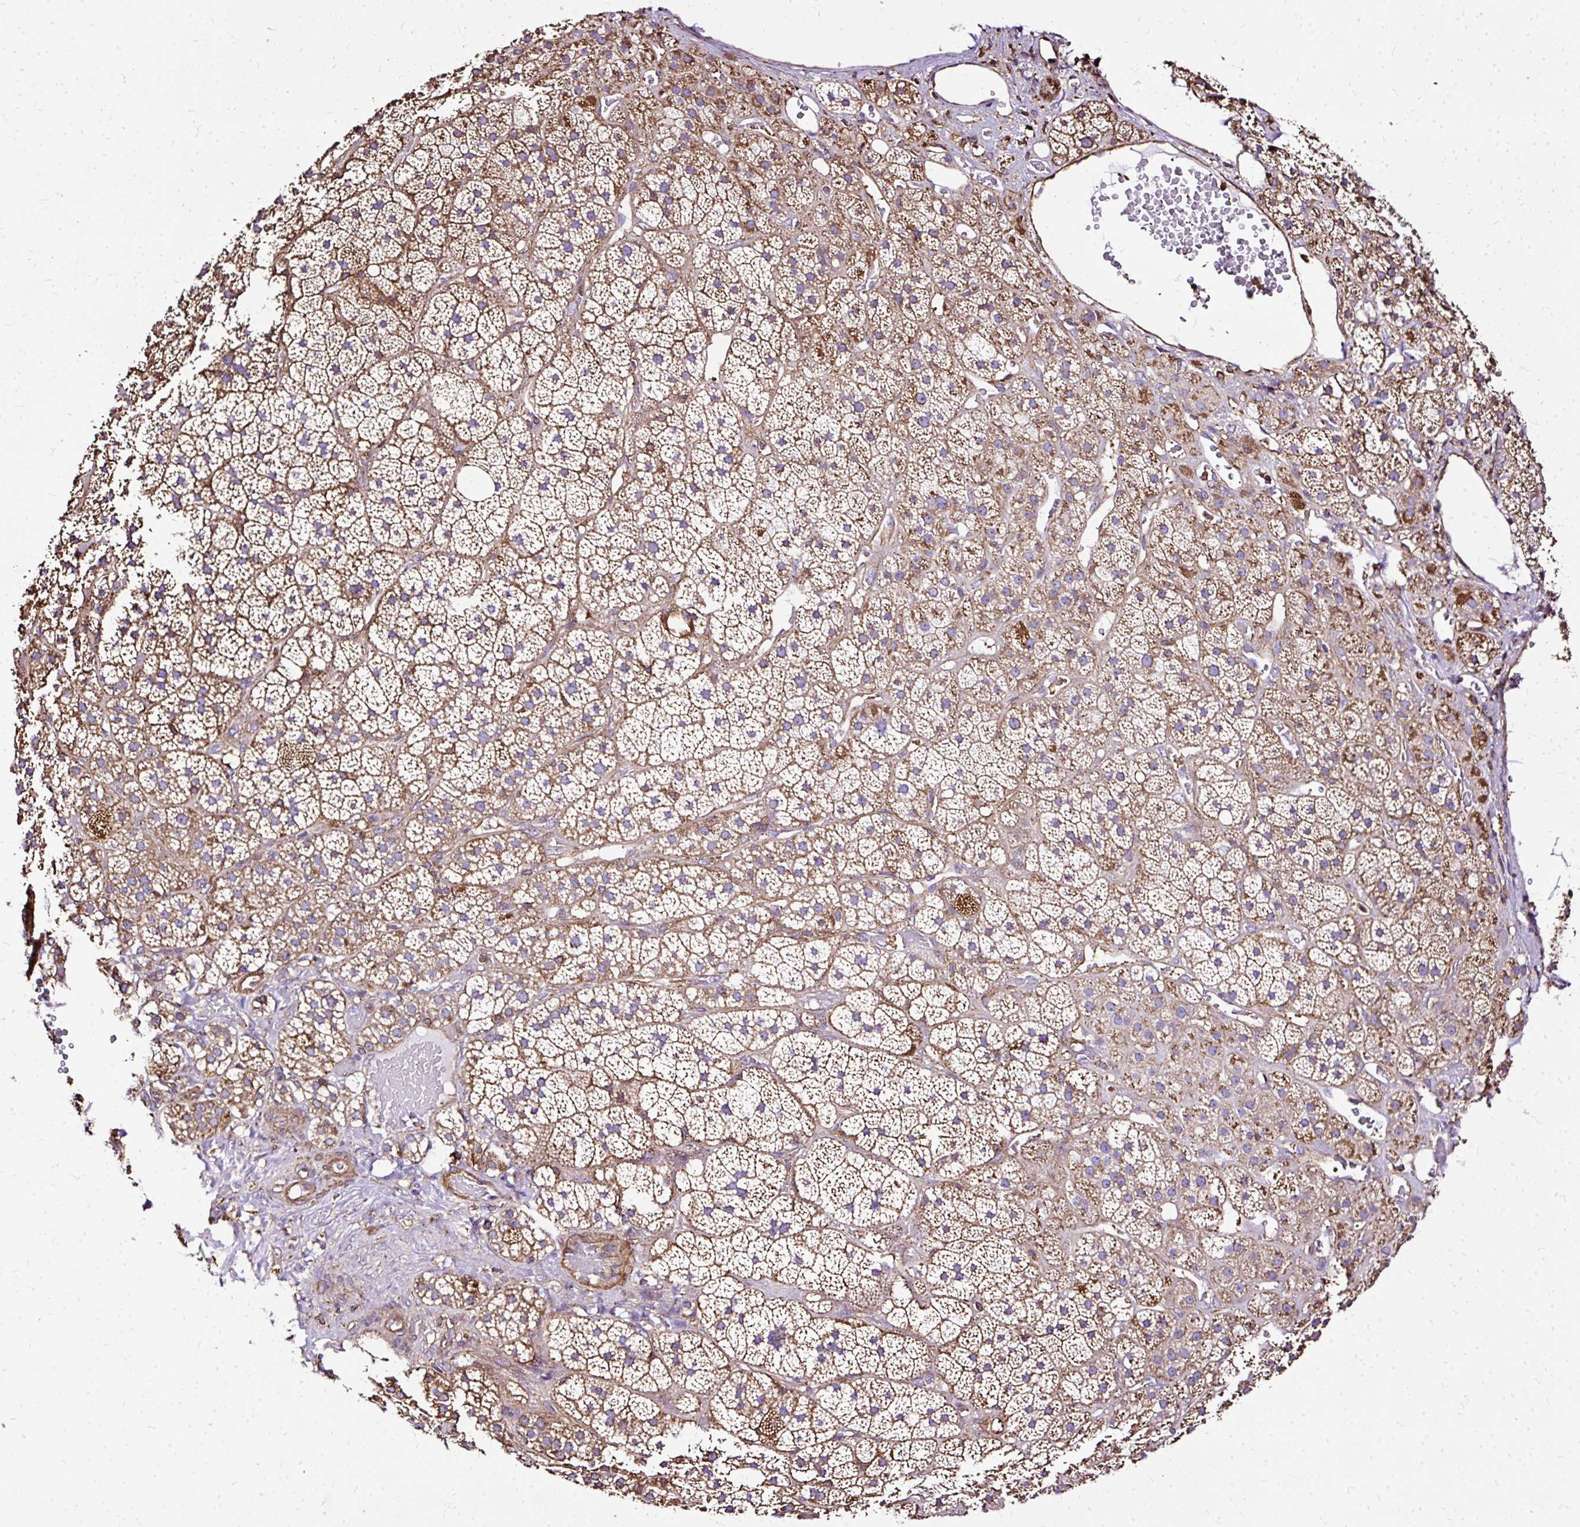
{"staining": {"intensity": "moderate", "quantity": ">75%", "location": "cytoplasmic/membranous"}, "tissue": "adrenal gland", "cell_type": "Glandular cells", "image_type": "normal", "snomed": [{"axis": "morphology", "description": "Normal tissue, NOS"}, {"axis": "topography", "description": "Adrenal gland"}], "caption": "Benign adrenal gland displays moderate cytoplasmic/membranous positivity in approximately >75% of glandular cells (brown staining indicates protein expression, while blue staining denotes nuclei)..", "gene": "KLHL11", "patient": {"sex": "male", "age": 57}}